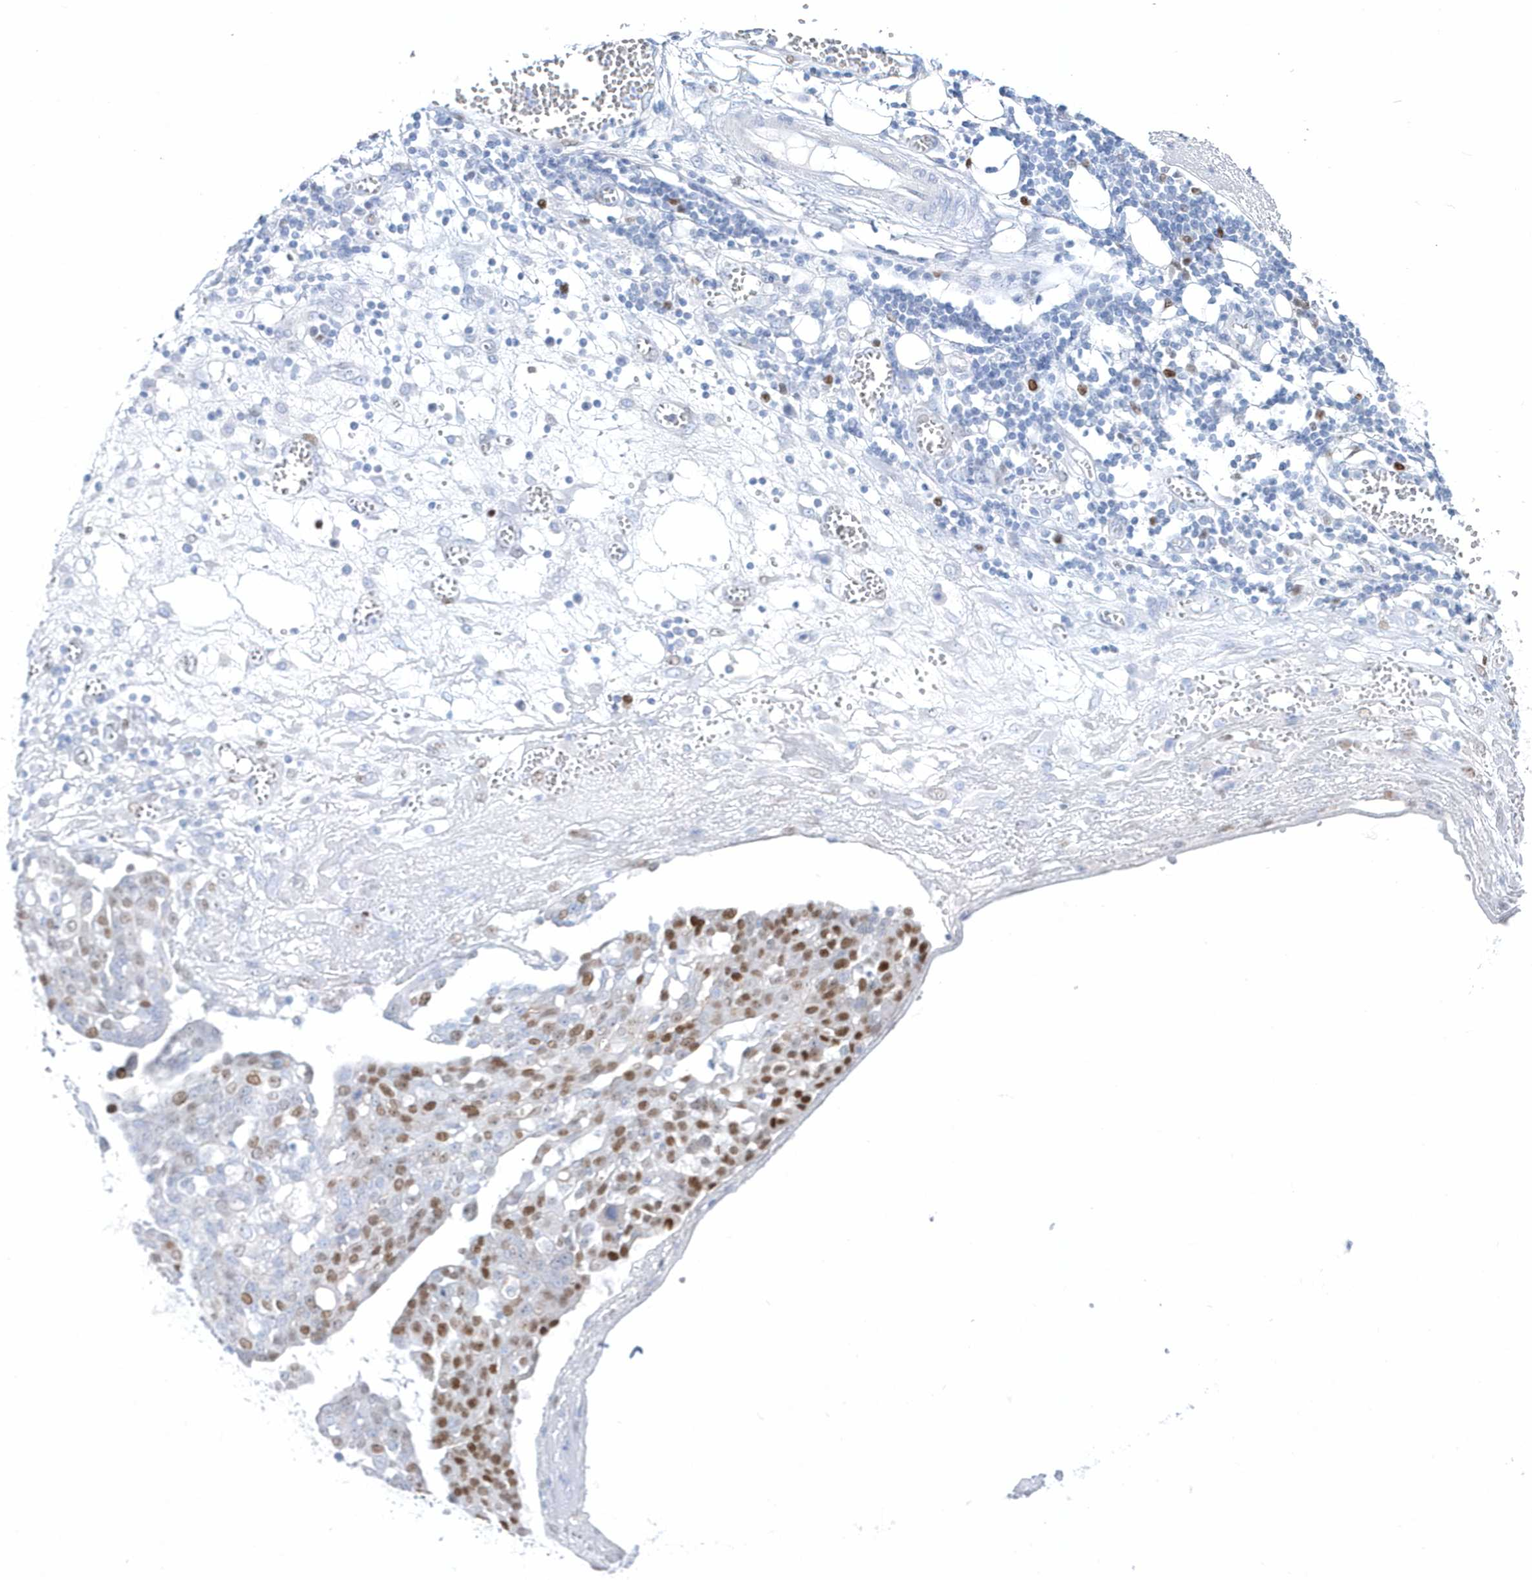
{"staining": {"intensity": "moderate", "quantity": "25%-75%", "location": "nuclear"}, "tissue": "ovarian cancer", "cell_type": "Tumor cells", "image_type": "cancer", "snomed": [{"axis": "morphology", "description": "Cystadenocarcinoma, serous, NOS"}, {"axis": "topography", "description": "Soft tissue"}, {"axis": "topography", "description": "Ovary"}], "caption": "A high-resolution micrograph shows IHC staining of ovarian cancer, which shows moderate nuclear positivity in approximately 25%-75% of tumor cells. The protein is stained brown, and the nuclei are stained in blue (DAB (3,3'-diaminobenzidine) IHC with brightfield microscopy, high magnification).", "gene": "TMCO6", "patient": {"sex": "female", "age": 57}}